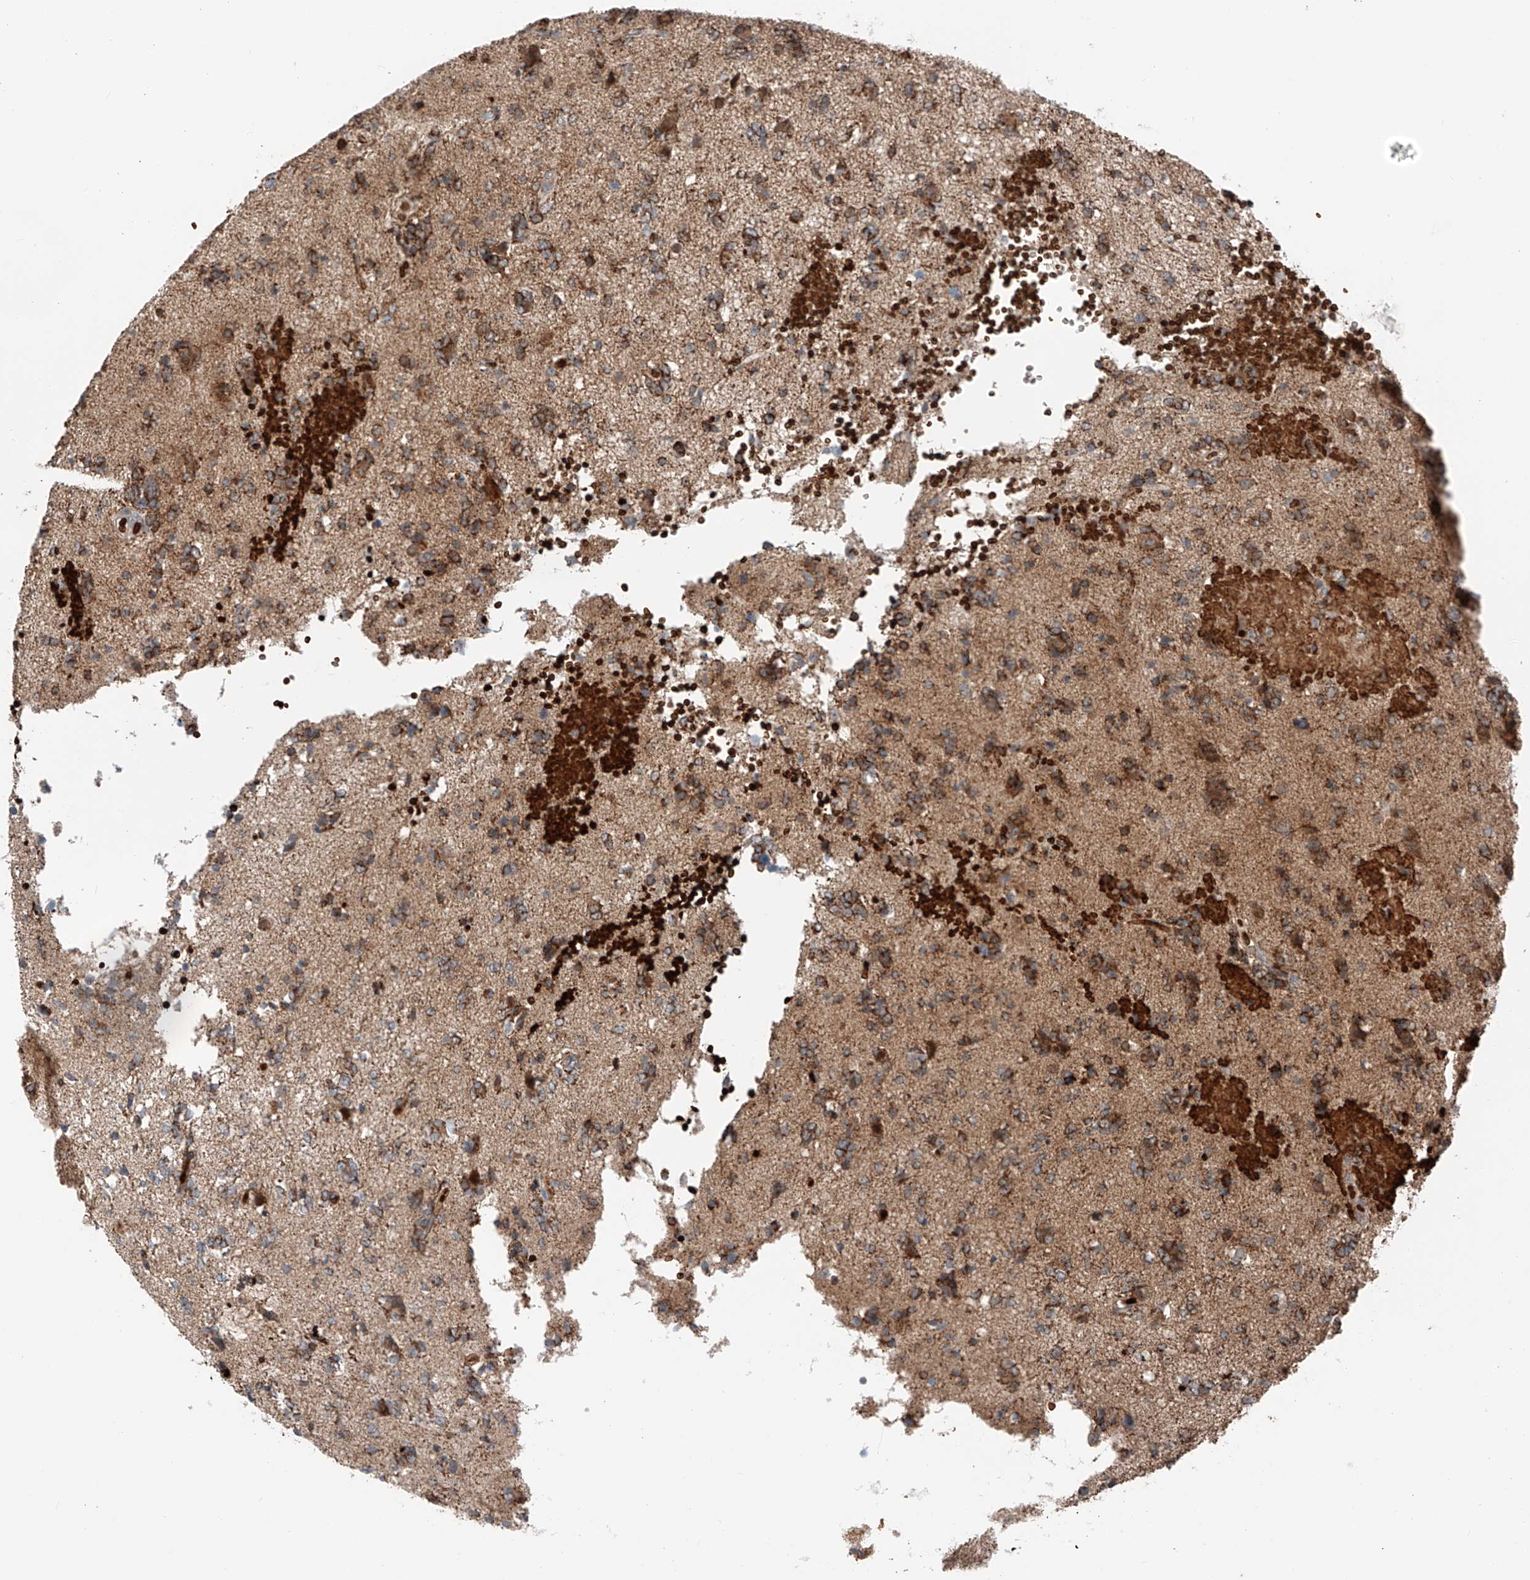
{"staining": {"intensity": "moderate", "quantity": ">75%", "location": "cytoplasmic/membranous"}, "tissue": "glioma", "cell_type": "Tumor cells", "image_type": "cancer", "snomed": [{"axis": "morphology", "description": "Glioma, malignant, High grade"}, {"axis": "topography", "description": "Brain"}], "caption": "Immunohistochemistry photomicrograph of neoplastic tissue: human glioma stained using immunohistochemistry exhibits medium levels of moderate protein expression localized specifically in the cytoplasmic/membranous of tumor cells, appearing as a cytoplasmic/membranous brown color.", "gene": "ZSCAN29", "patient": {"sex": "female", "age": 59}}